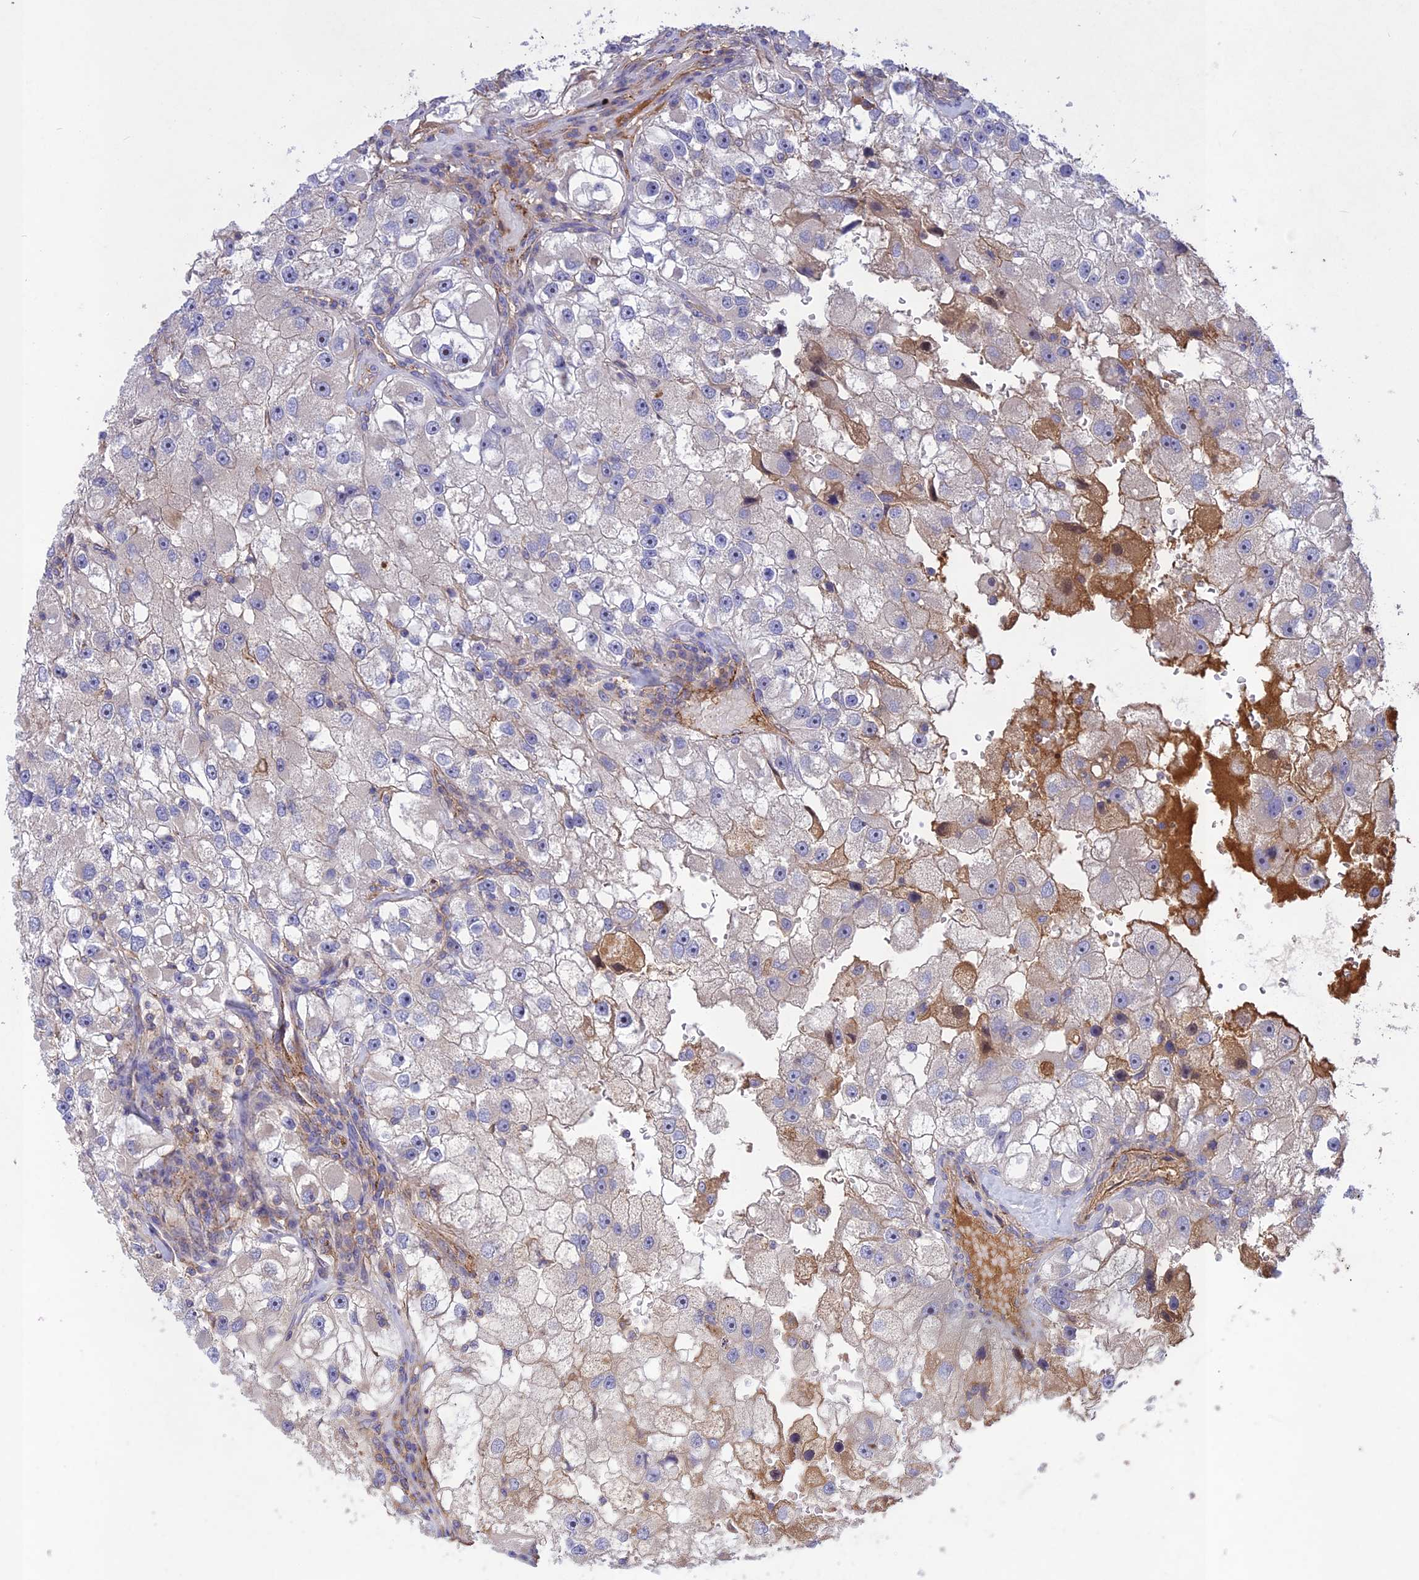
{"staining": {"intensity": "weak", "quantity": "<25%", "location": "cytoplasmic/membranous"}, "tissue": "renal cancer", "cell_type": "Tumor cells", "image_type": "cancer", "snomed": [{"axis": "morphology", "description": "Adenocarcinoma, NOS"}, {"axis": "topography", "description": "Kidney"}], "caption": "Tumor cells are negative for brown protein staining in adenocarcinoma (renal).", "gene": "ADO", "patient": {"sex": "male", "age": 63}}